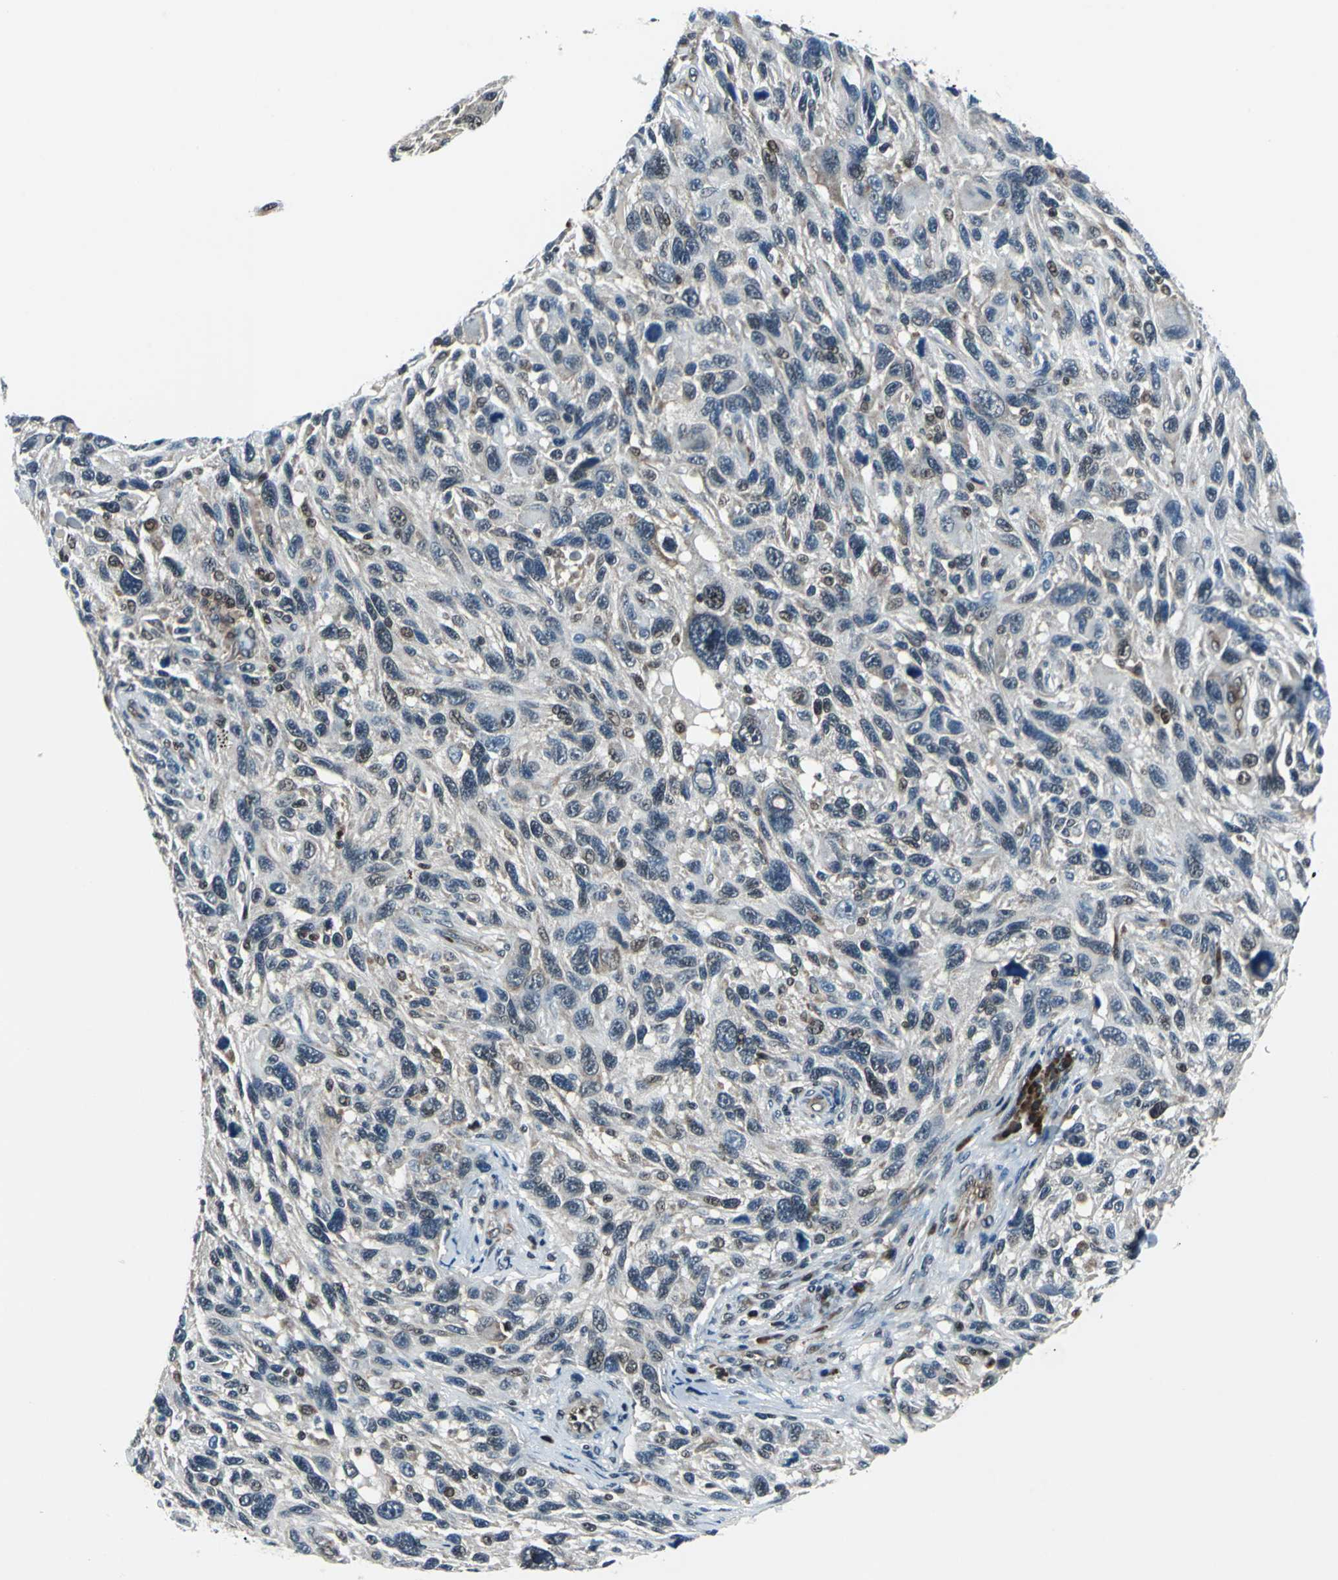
{"staining": {"intensity": "weak", "quantity": "25%-75%", "location": "cytoplasmic/membranous,nuclear"}, "tissue": "melanoma", "cell_type": "Tumor cells", "image_type": "cancer", "snomed": [{"axis": "morphology", "description": "Malignant melanoma, NOS"}, {"axis": "topography", "description": "Skin"}], "caption": "Immunohistochemical staining of melanoma shows low levels of weak cytoplasmic/membranous and nuclear protein positivity in about 25%-75% of tumor cells.", "gene": "POLR3K", "patient": {"sex": "male", "age": 53}}